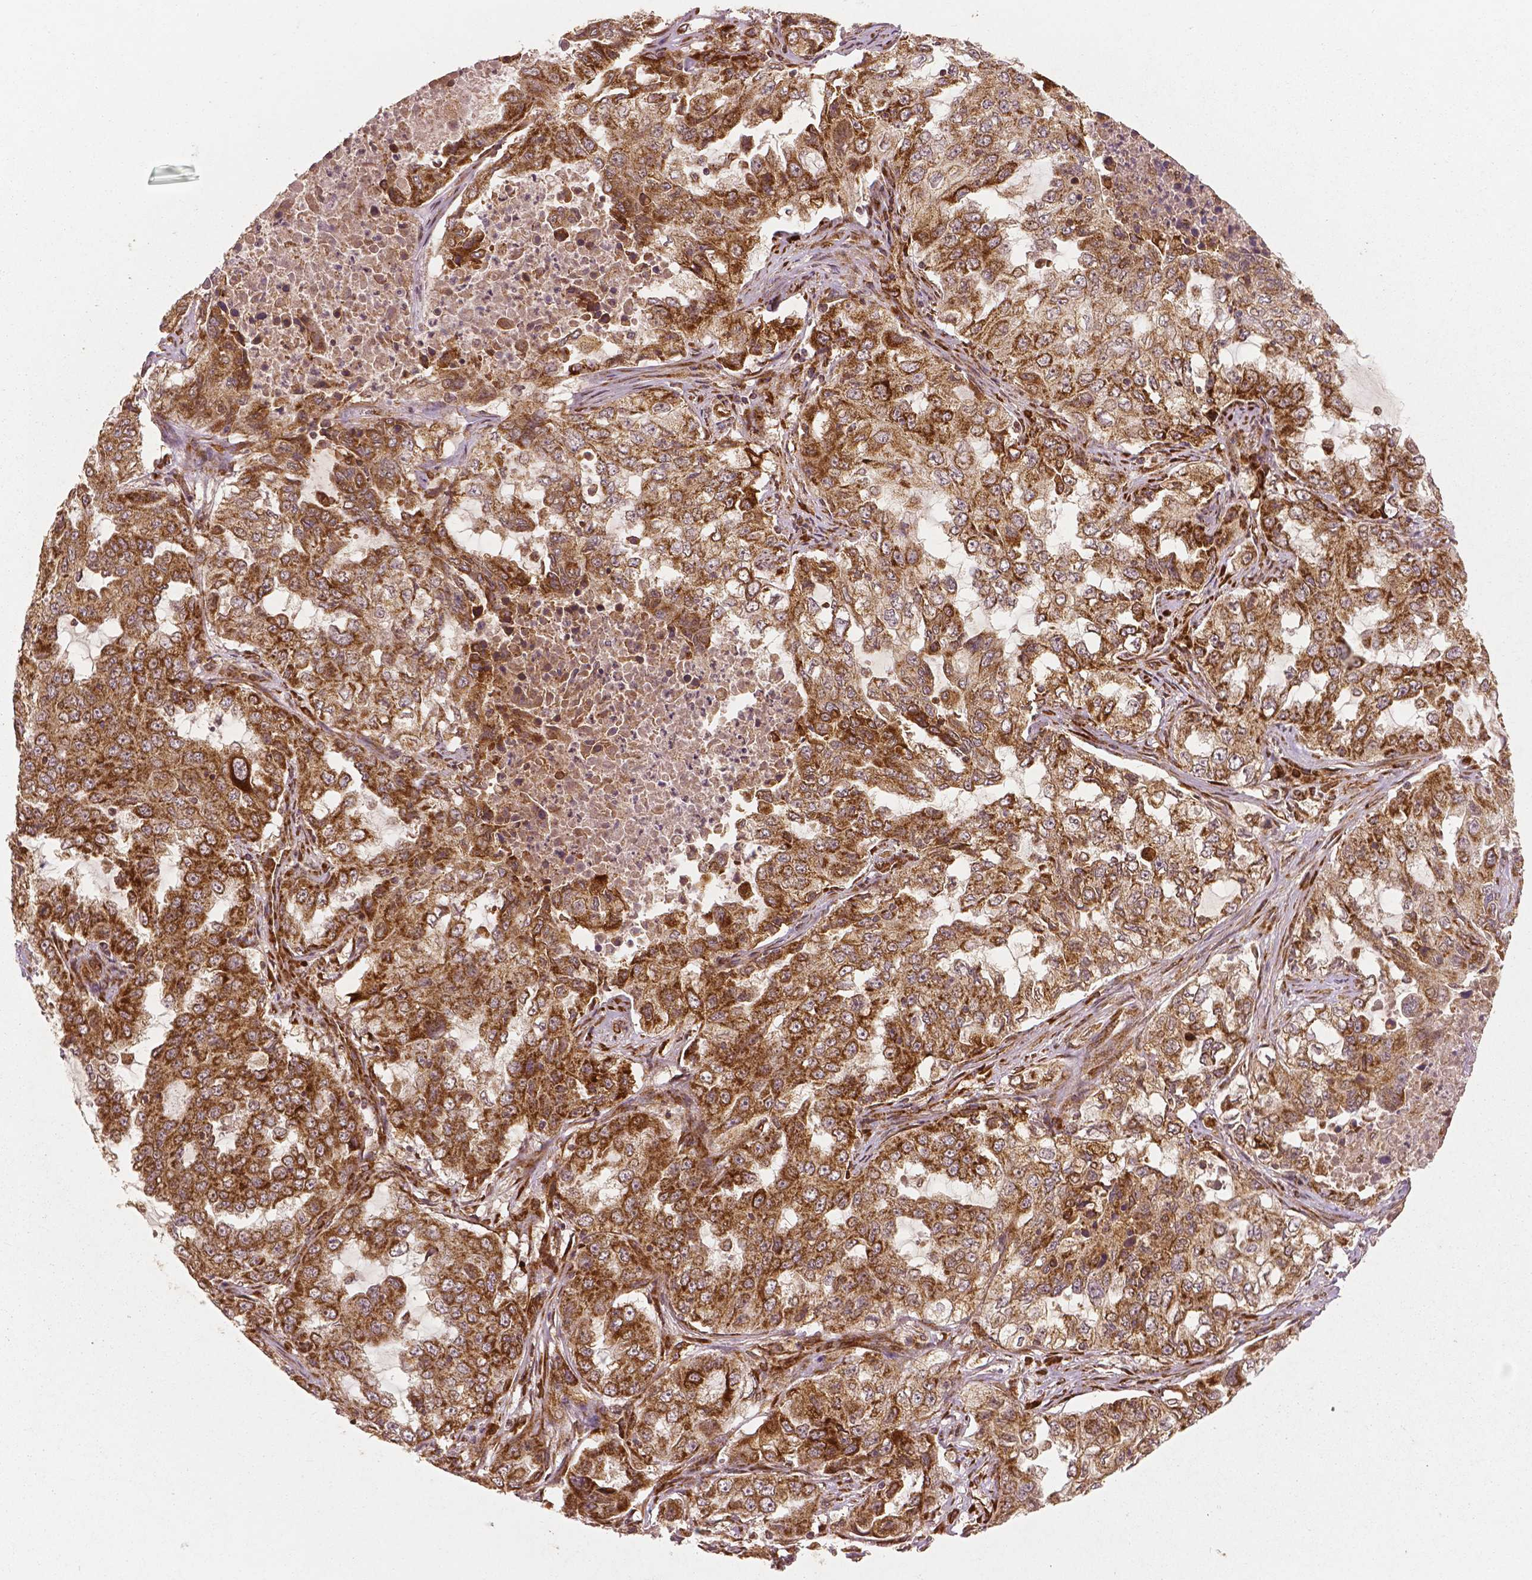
{"staining": {"intensity": "strong", "quantity": ">75%", "location": "cytoplasmic/membranous"}, "tissue": "lung cancer", "cell_type": "Tumor cells", "image_type": "cancer", "snomed": [{"axis": "morphology", "description": "Adenocarcinoma, NOS"}, {"axis": "topography", "description": "Lung"}], "caption": "A high-resolution micrograph shows immunohistochemistry staining of lung cancer (adenocarcinoma), which exhibits strong cytoplasmic/membranous expression in approximately >75% of tumor cells. (DAB (3,3'-diaminobenzidine) IHC with brightfield microscopy, high magnification).", "gene": "PGAM5", "patient": {"sex": "female", "age": 61}}